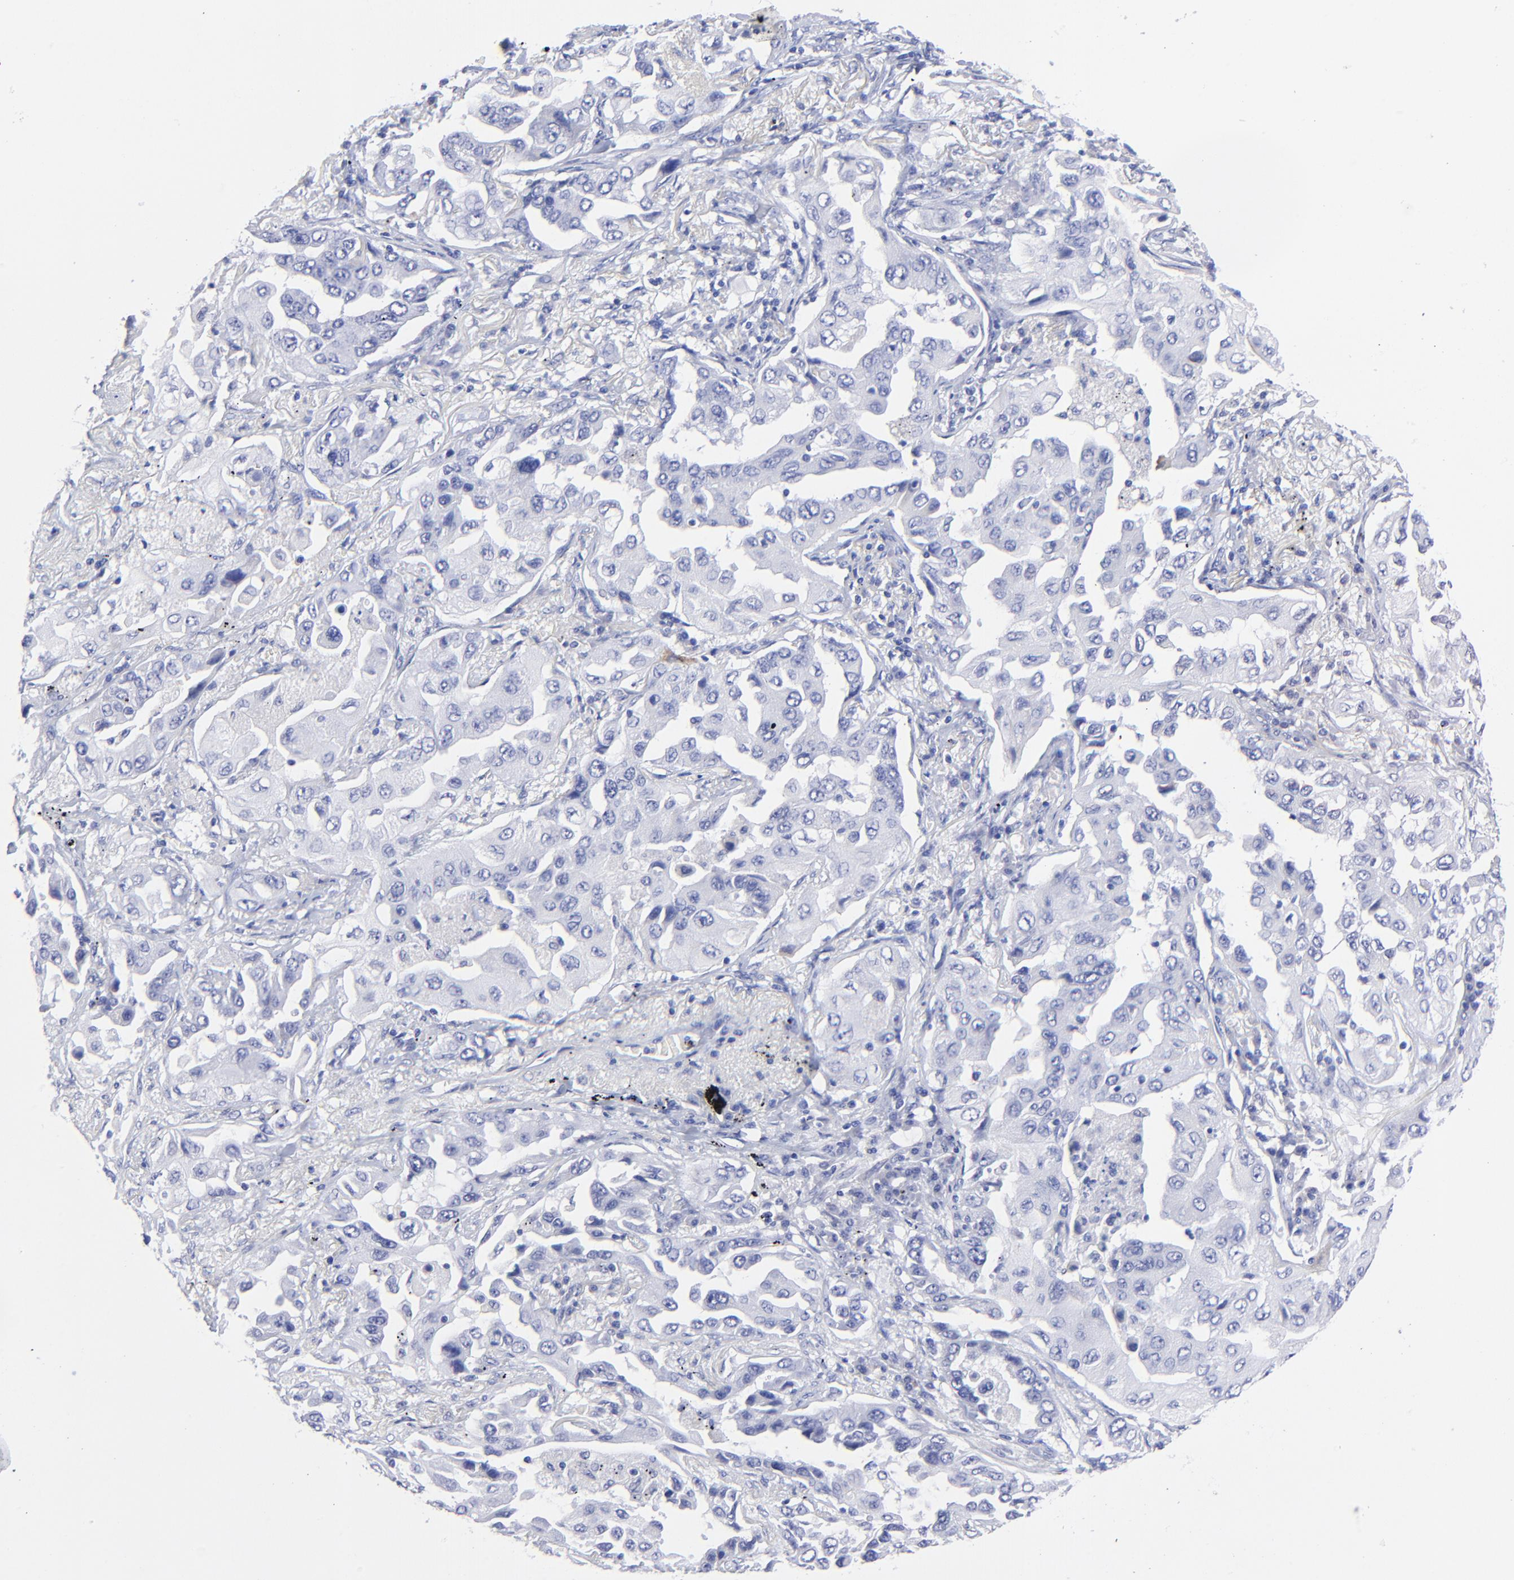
{"staining": {"intensity": "negative", "quantity": "none", "location": "none"}, "tissue": "lung cancer", "cell_type": "Tumor cells", "image_type": "cancer", "snomed": [{"axis": "morphology", "description": "Adenocarcinoma, NOS"}, {"axis": "topography", "description": "Lung"}], "caption": "There is no significant staining in tumor cells of adenocarcinoma (lung).", "gene": "HORMAD2", "patient": {"sex": "female", "age": 65}}